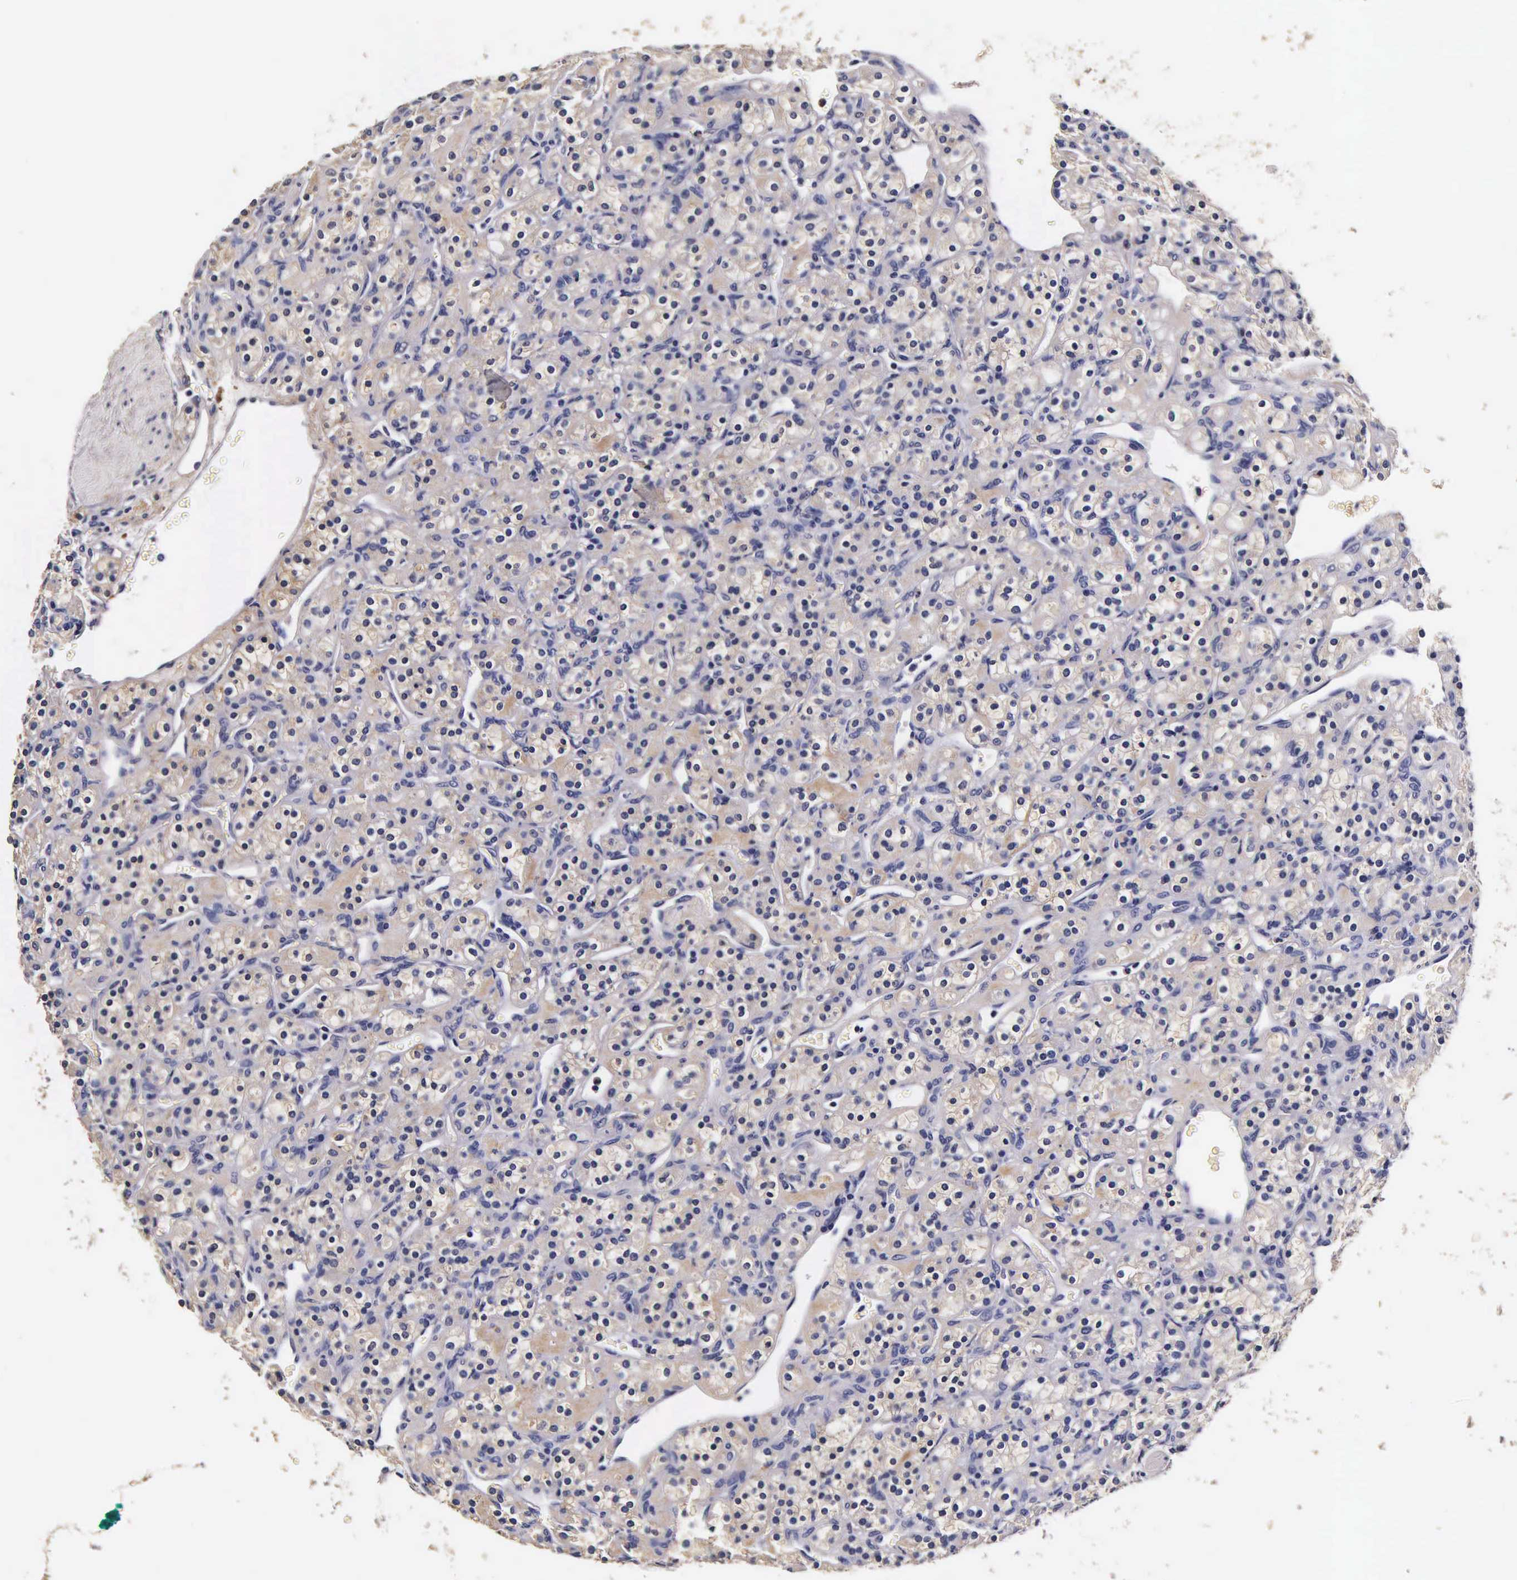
{"staining": {"intensity": "moderate", "quantity": "25%-75%", "location": "cytoplasmic/membranous"}, "tissue": "renal cancer", "cell_type": "Tumor cells", "image_type": "cancer", "snomed": [{"axis": "morphology", "description": "Adenocarcinoma, NOS"}, {"axis": "topography", "description": "Kidney"}], "caption": "A brown stain shows moderate cytoplasmic/membranous staining of a protein in human renal cancer (adenocarcinoma) tumor cells.", "gene": "CTSB", "patient": {"sex": "male", "age": 77}}